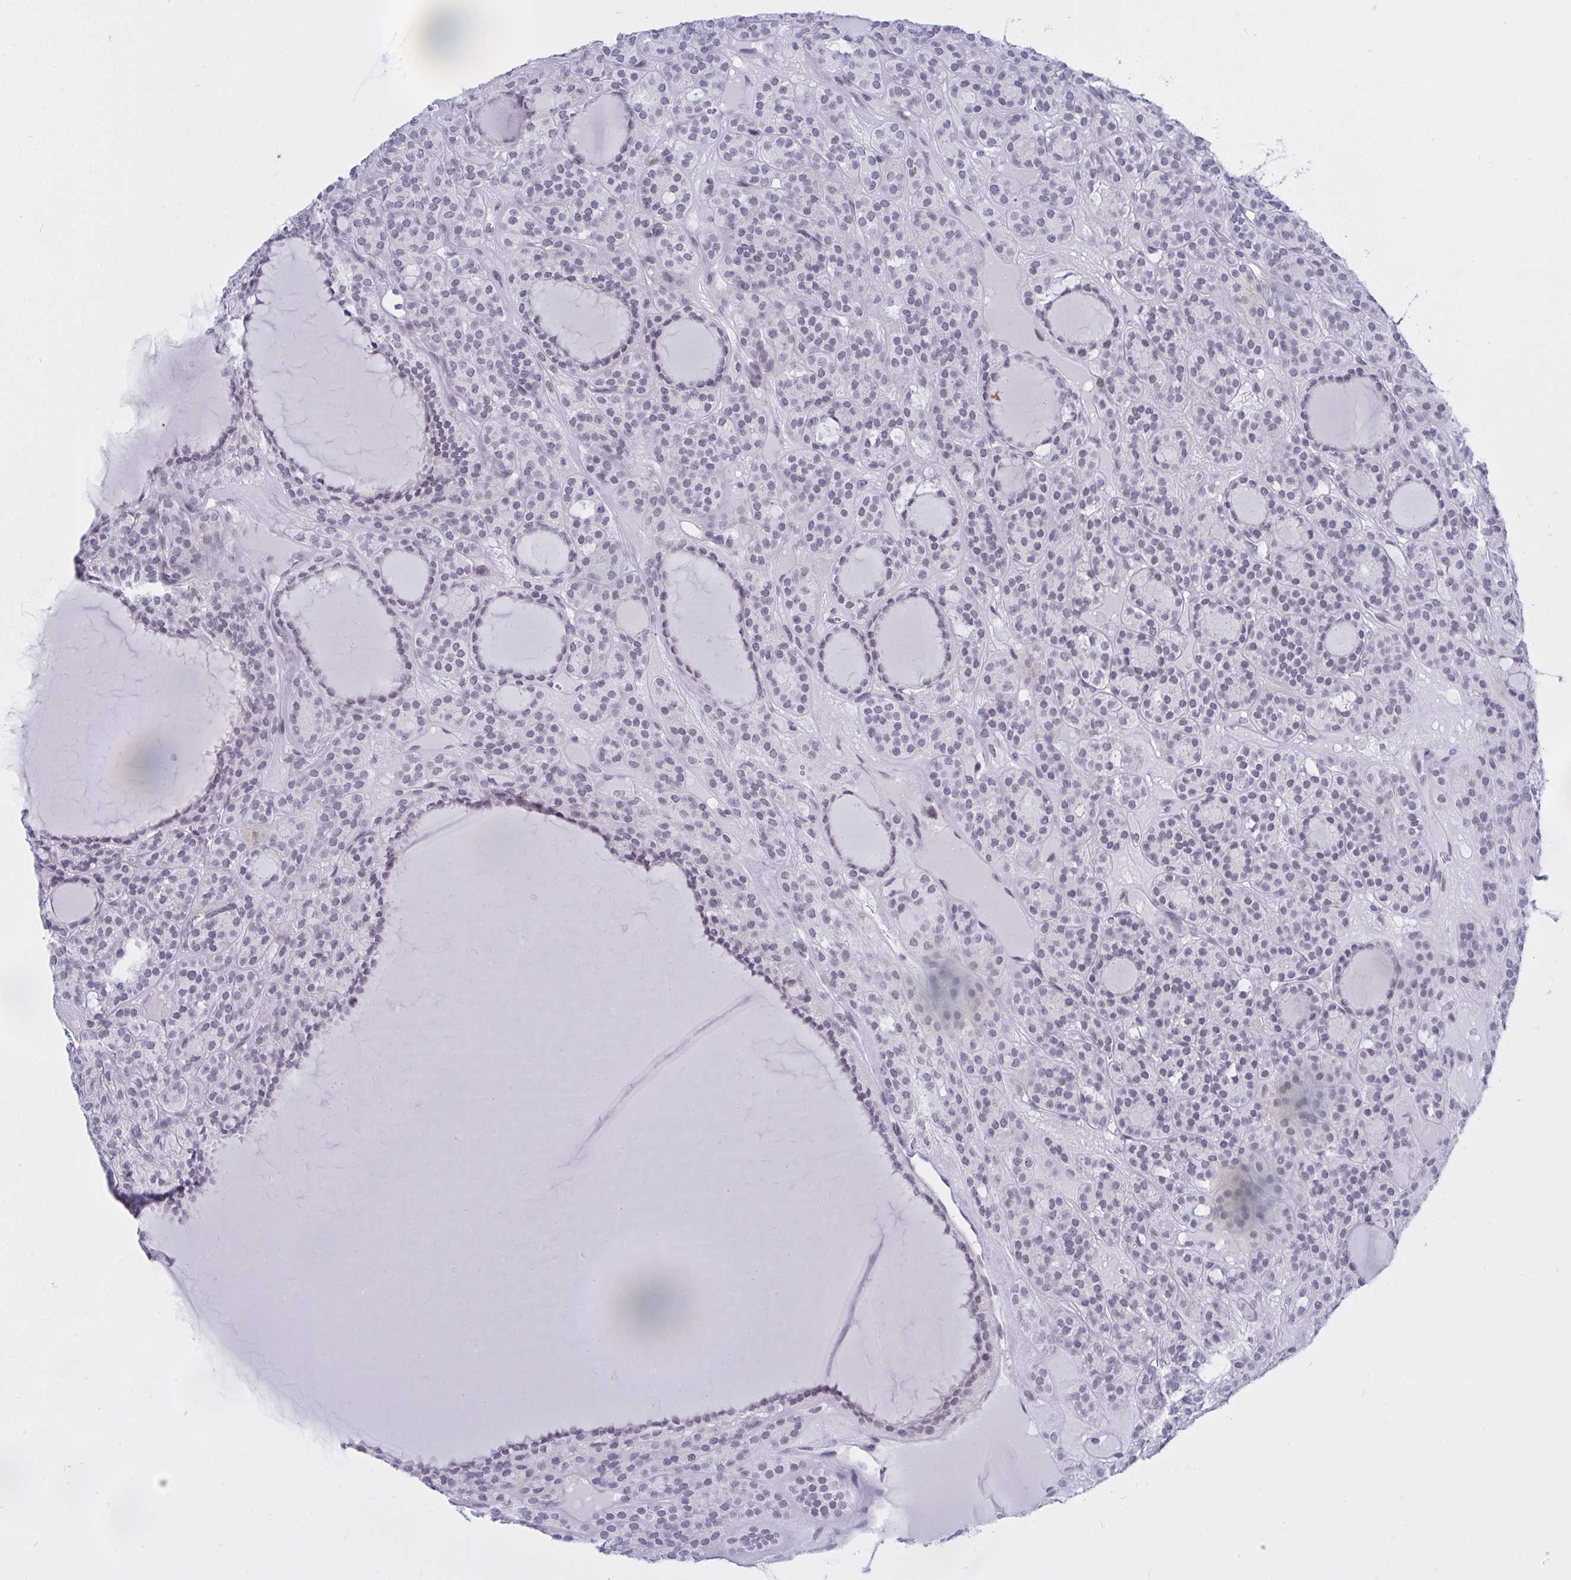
{"staining": {"intensity": "weak", "quantity": "<25%", "location": "nuclear"}, "tissue": "thyroid cancer", "cell_type": "Tumor cells", "image_type": "cancer", "snomed": [{"axis": "morphology", "description": "Follicular adenoma carcinoma, NOS"}, {"axis": "topography", "description": "Thyroid gland"}], "caption": "The immunohistochemistry (IHC) image has no significant positivity in tumor cells of thyroid follicular adenoma carcinoma tissue. (Stains: DAB immunohistochemistry with hematoxylin counter stain, Microscopy: brightfield microscopy at high magnification).", "gene": "FBXL22", "patient": {"sex": "female", "age": 63}}